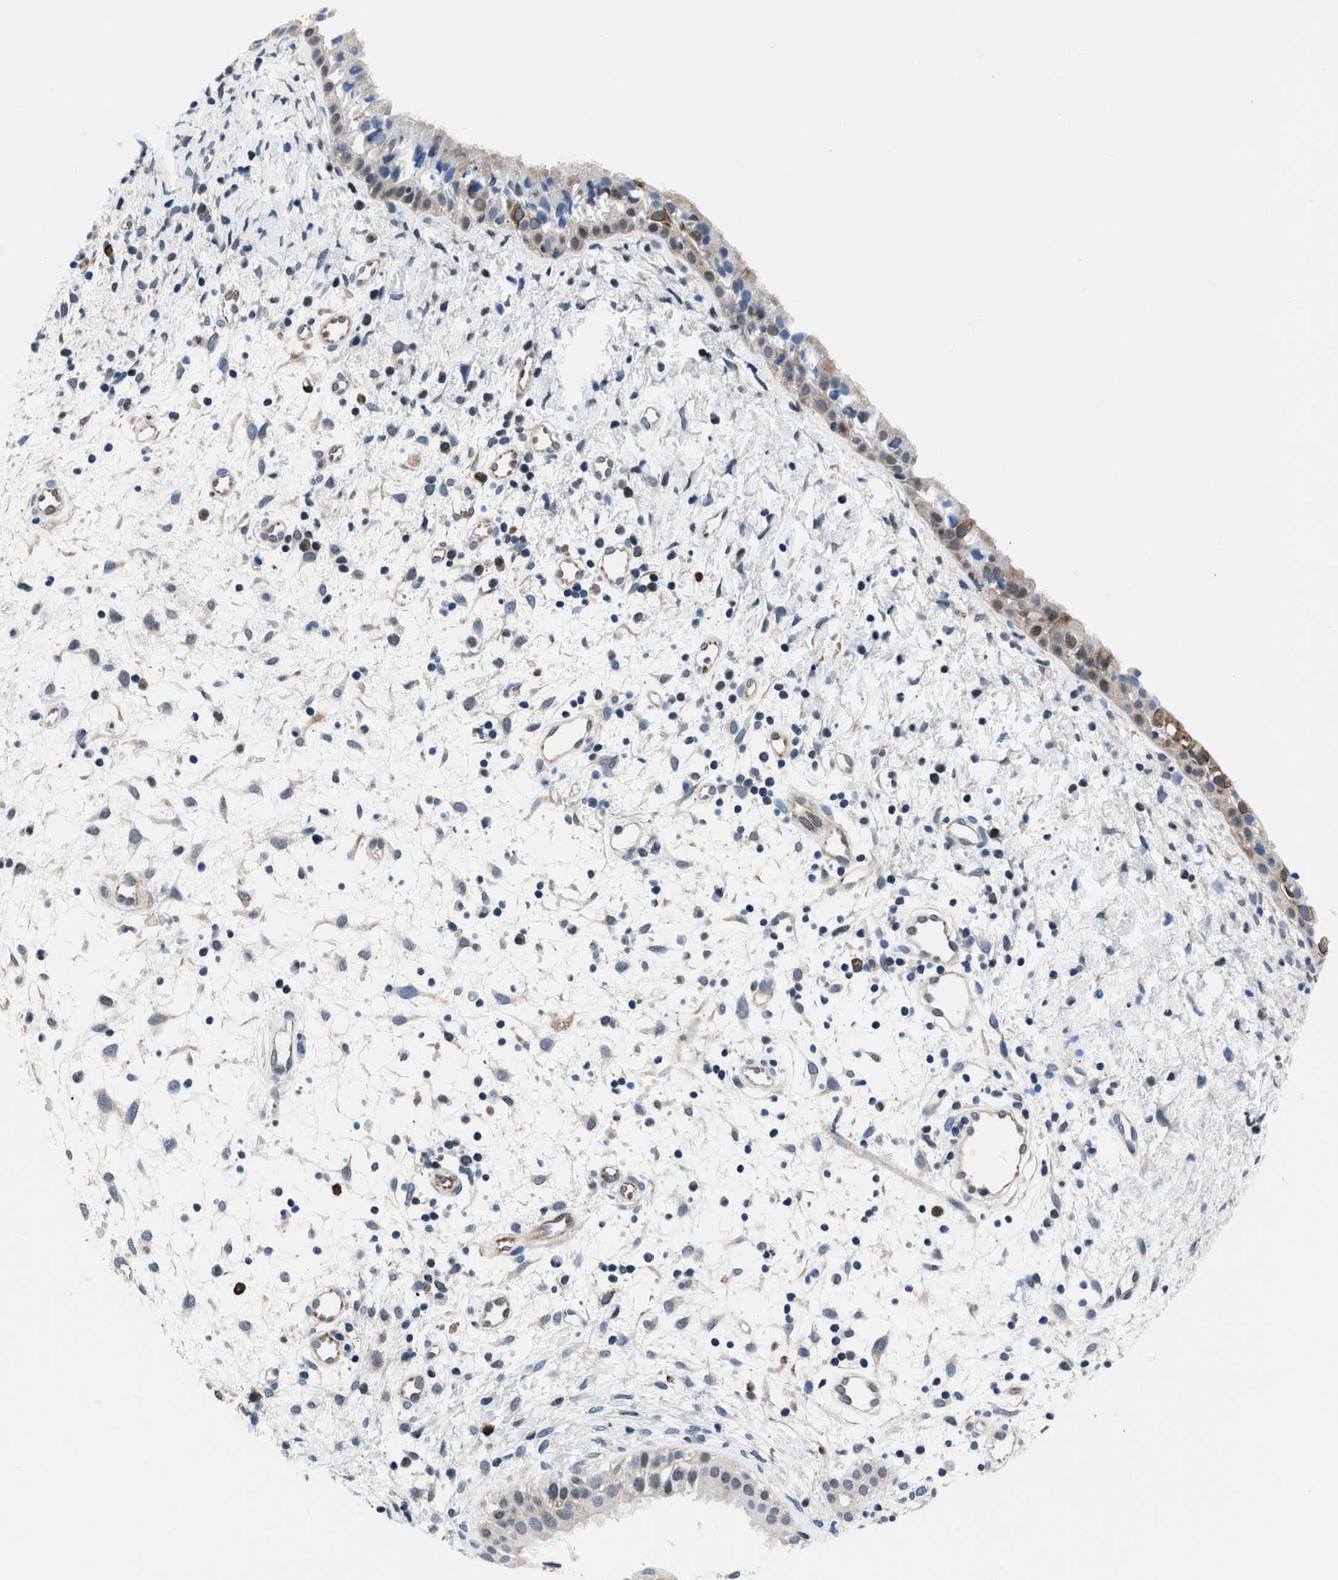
{"staining": {"intensity": "moderate", "quantity": "<25%", "location": "cytoplasmic/membranous"}, "tissue": "nasopharynx", "cell_type": "Respiratory epithelial cells", "image_type": "normal", "snomed": [{"axis": "morphology", "description": "Normal tissue, NOS"}, {"axis": "topography", "description": "Nasopharynx"}], "caption": "This photomicrograph exhibits immunohistochemistry staining of normal nasopharynx, with low moderate cytoplasmic/membranous positivity in about <25% of respiratory epithelial cells.", "gene": "PRPSAP2", "patient": {"sex": "male", "age": 22}}